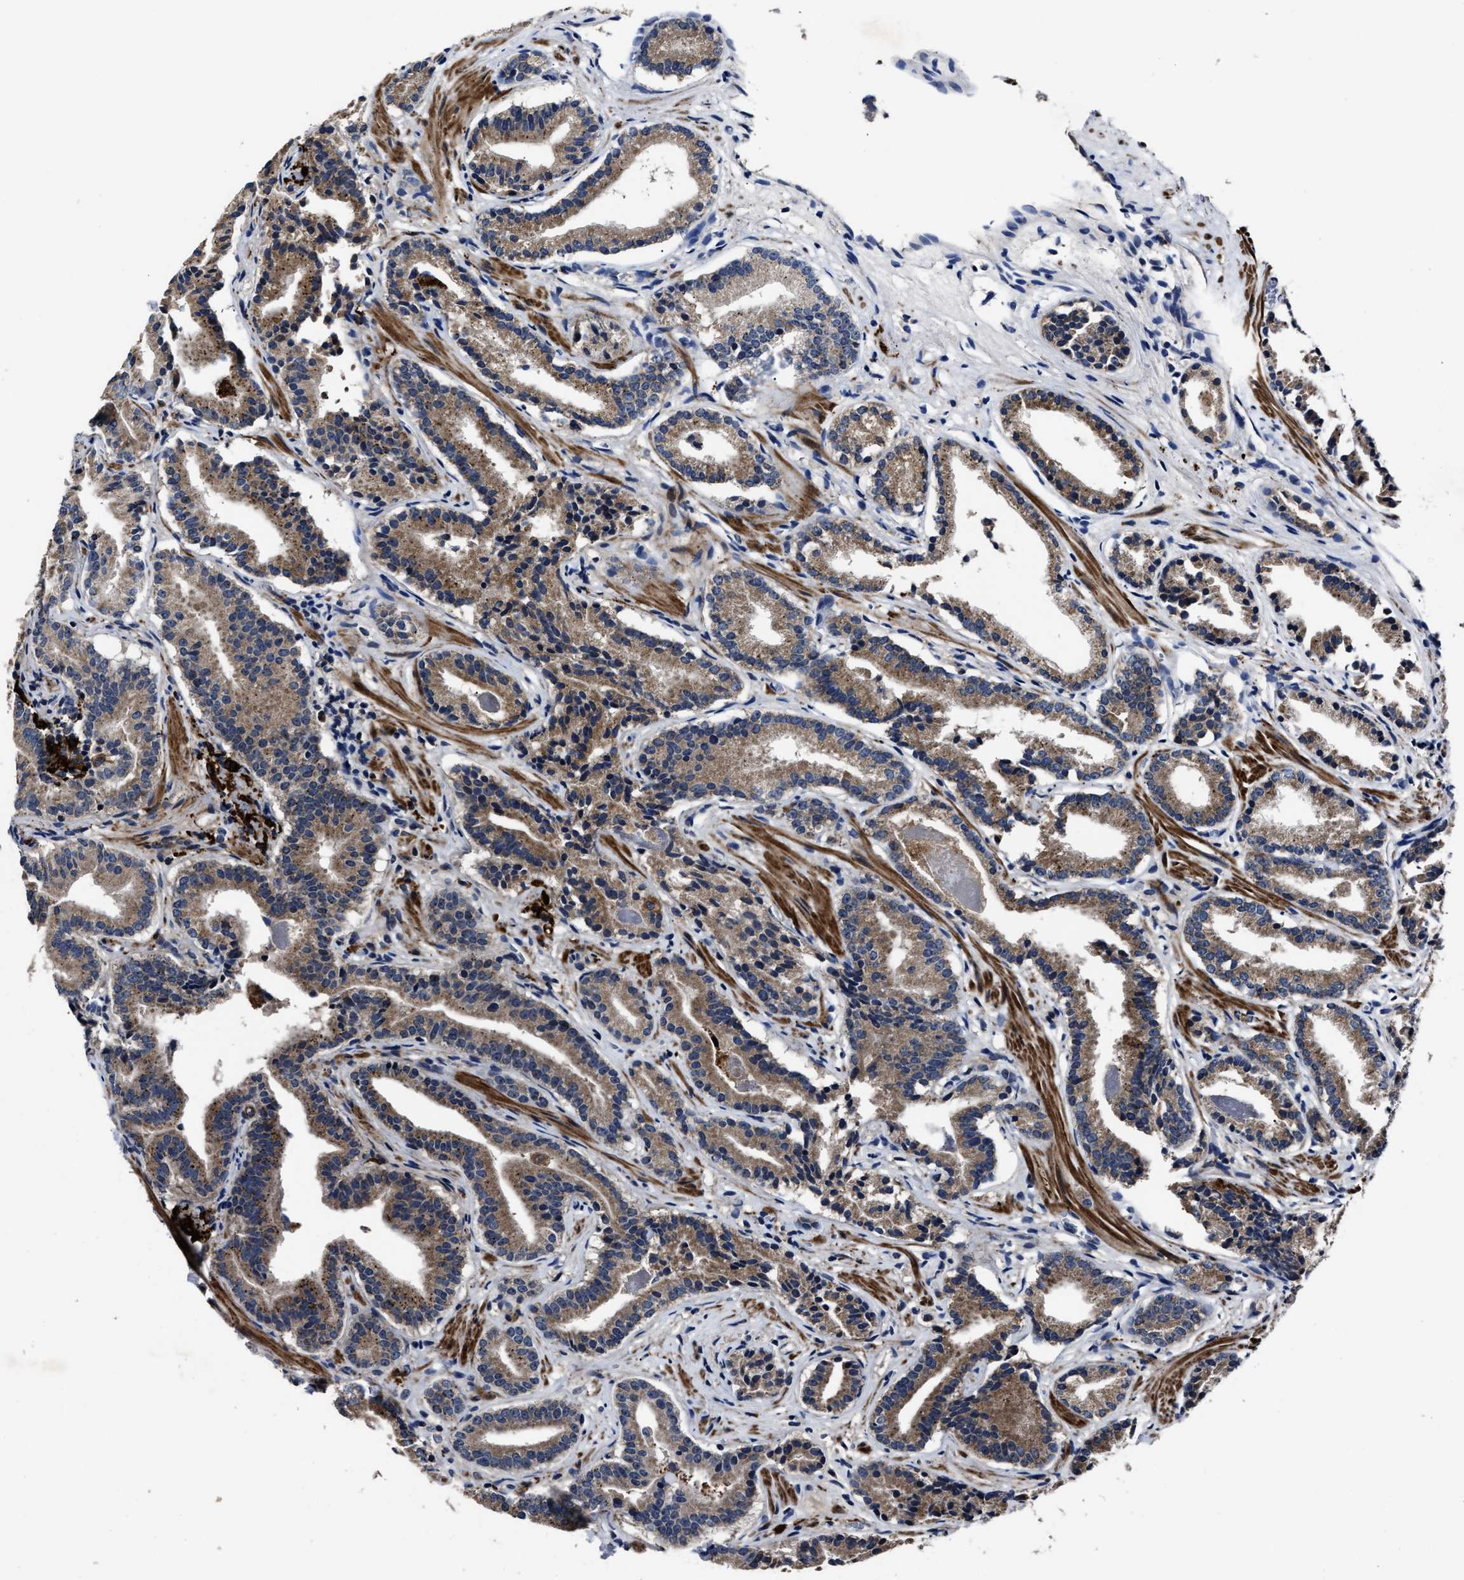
{"staining": {"intensity": "moderate", "quantity": ">75%", "location": "cytoplasmic/membranous"}, "tissue": "prostate cancer", "cell_type": "Tumor cells", "image_type": "cancer", "snomed": [{"axis": "morphology", "description": "Adenocarcinoma, Low grade"}, {"axis": "topography", "description": "Prostate"}], "caption": "This histopathology image reveals immunohistochemistry staining of human prostate adenocarcinoma (low-grade), with medium moderate cytoplasmic/membranous staining in about >75% of tumor cells.", "gene": "RSBN1L", "patient": {"sex": "male", "age": 51}}